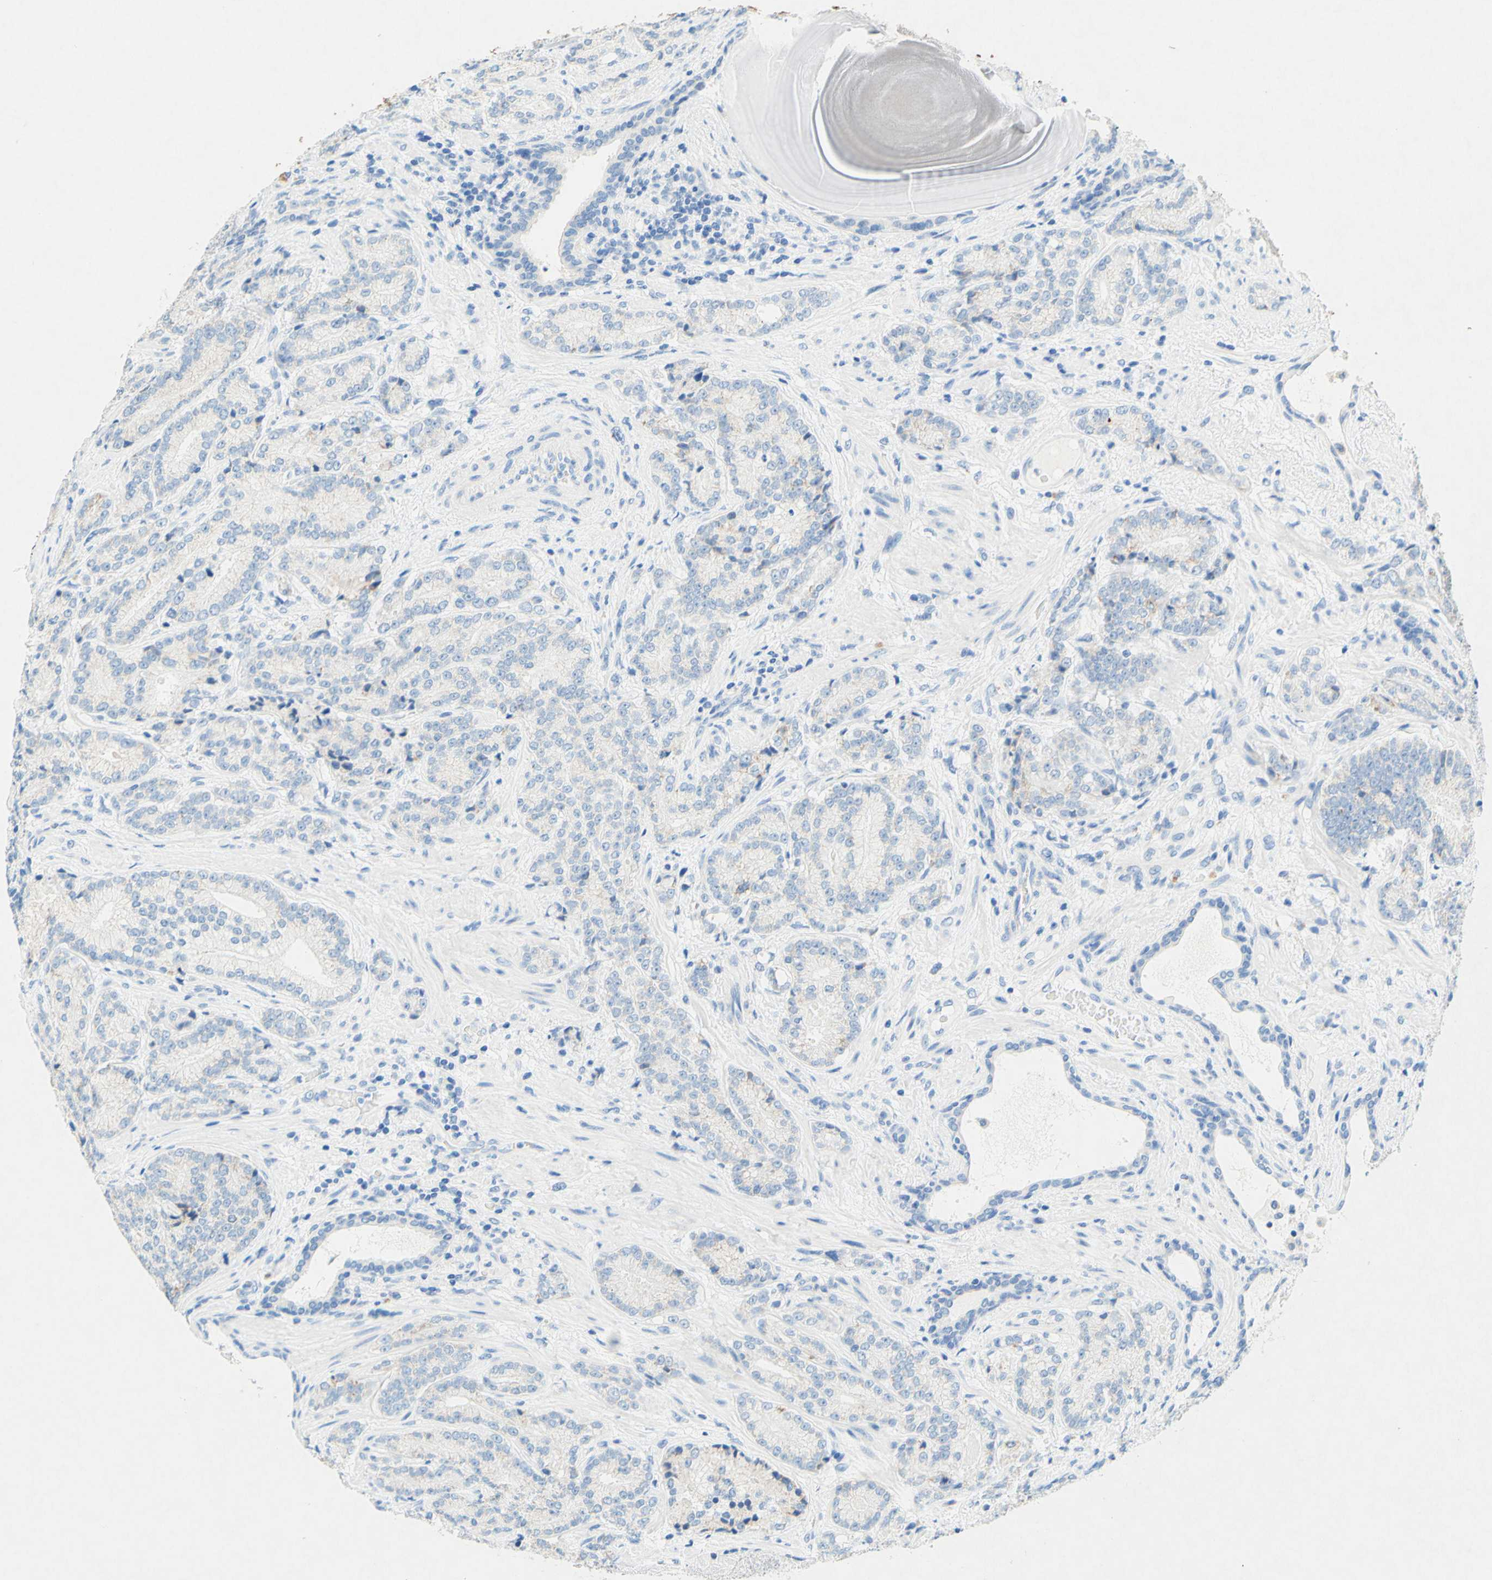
{"staining": {"intensity": "negative", "quantity": "none", "location": "none"}, "tissue": "prostate cancer", "cell_type": "Tumor cells", "image_type": "cancer", "snomed": [{"axis": "morphology", "description": "Adenocarcinoma, High grade"}, {"axis": "topography", "description": "Prostate"}], "caption": "Immunohistochemistry (IHC) of prostate cancer (adenocarcinoma (high-grade)) reveals no expression in tumor cells. (DAB immunohistochemistry, high magnification).", "gene": "SLC46A1", "patient": {"sex": "male", "age": 61}}